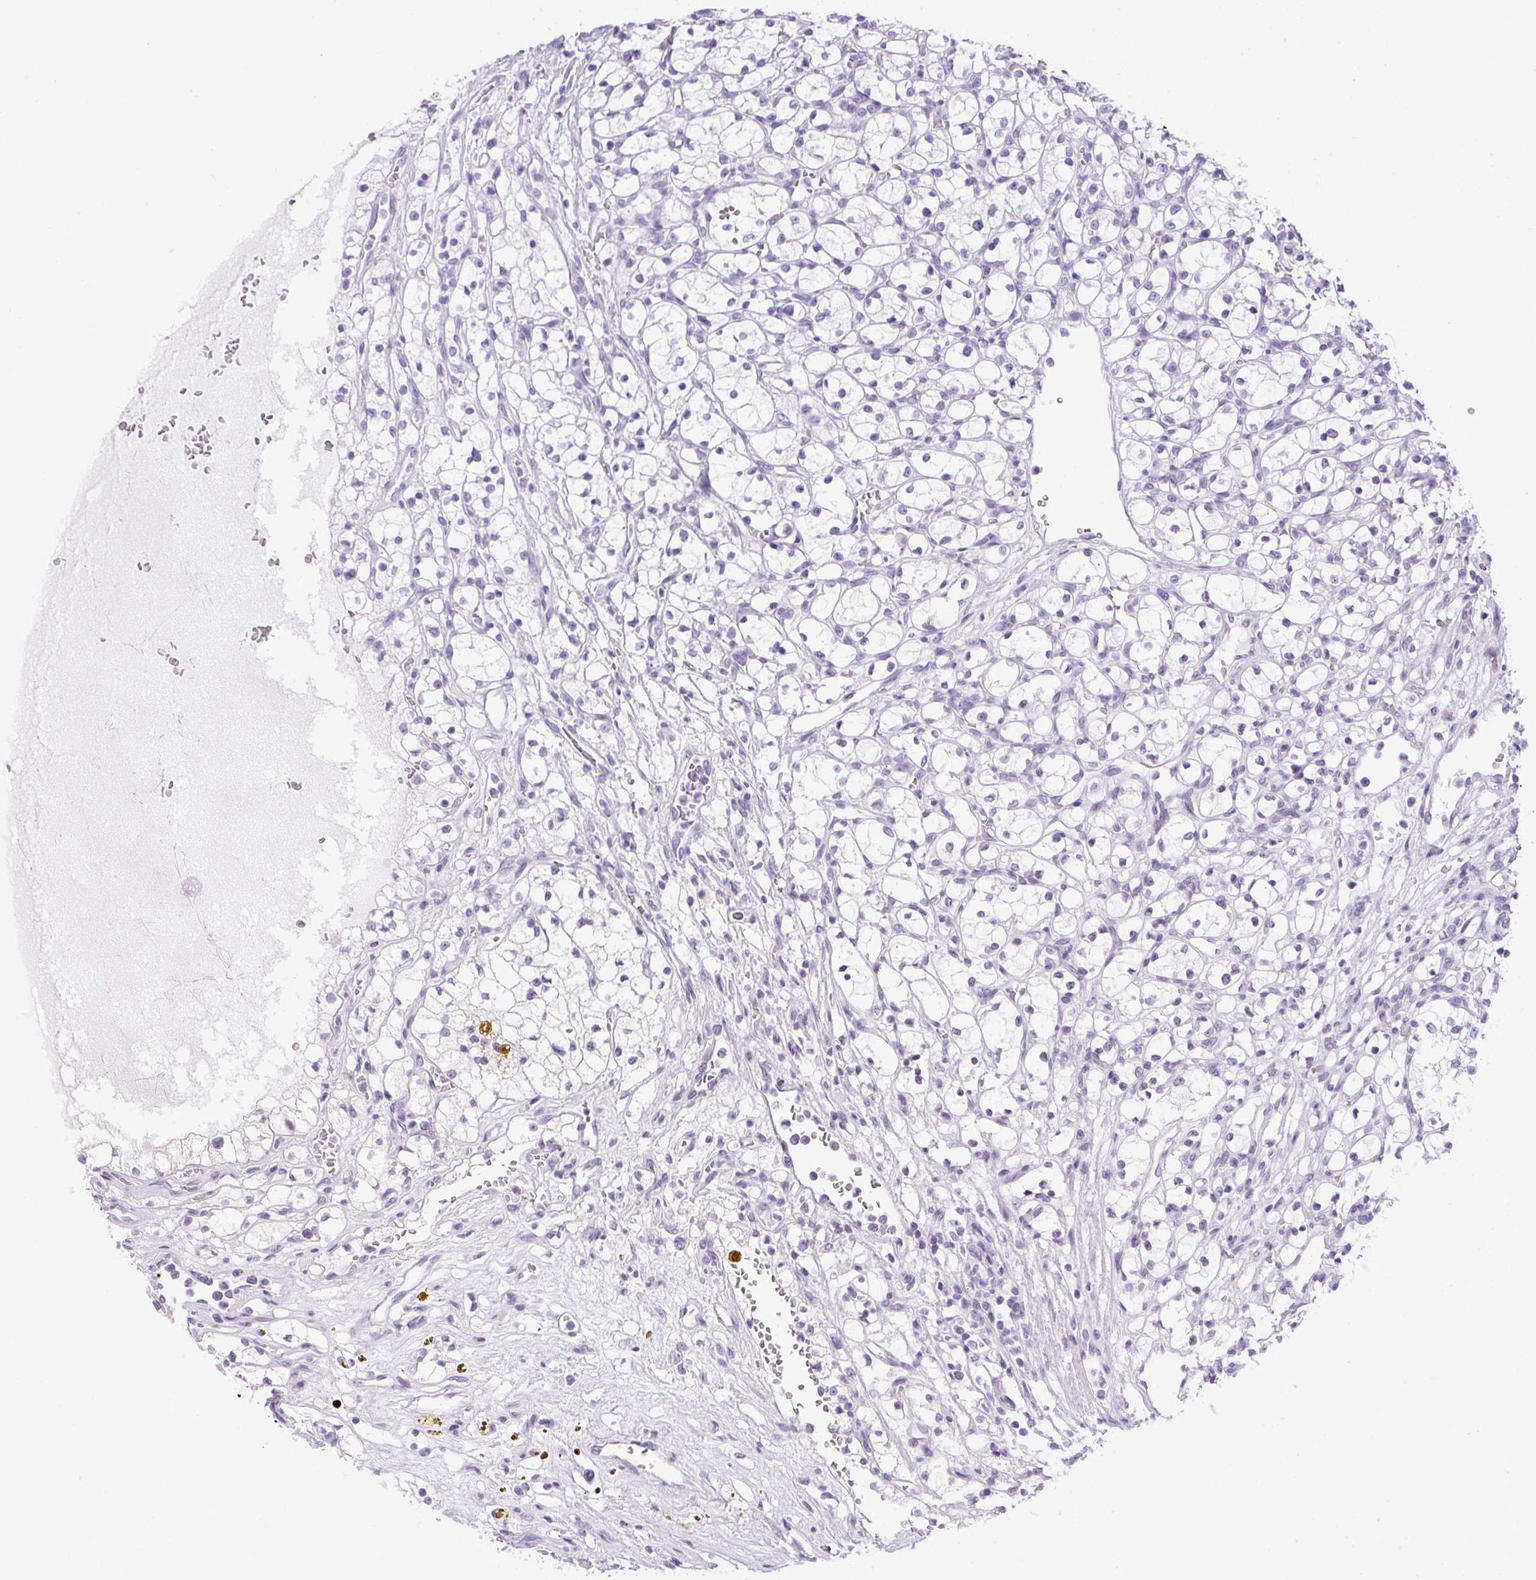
{"staining": {"intensity": "negative", "quantity": "none", "location": "none"}, "tissue": "renal cancer", "cell_type": "Tumor cells", "image_type": "cancer", "snomed": [{"axis": "morphology", "description": "Adenocarcinoma, NOS"}, {"axis": "topography", "description": "Kidney"}], "caption": "Tumor cells are negative for protein expression in human adenocarcinoma (renal).", "gene": "RHBDD2", "patient": {"sex": "female", "age": 69}}